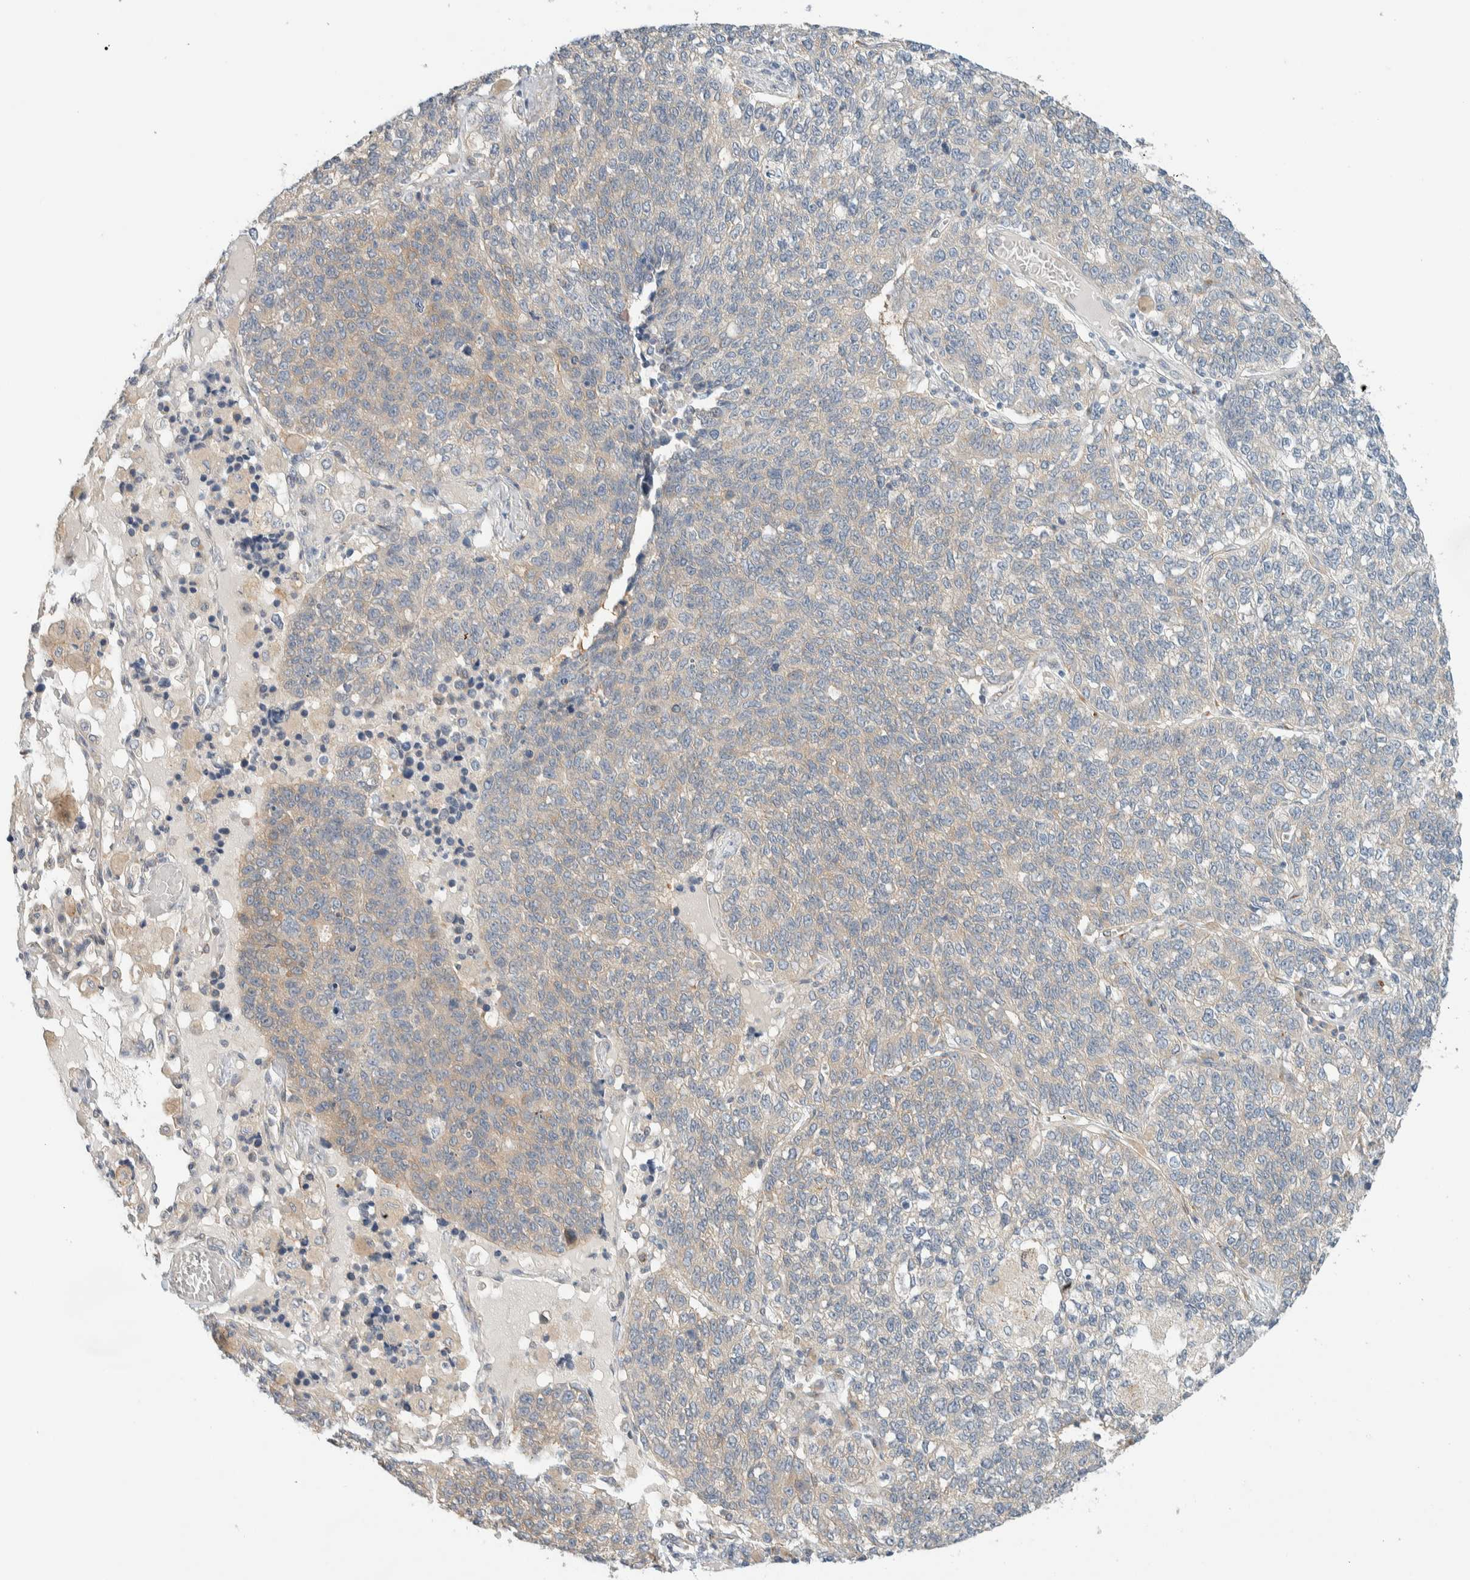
{"staining": {"intensity": "weak", "quantity": "<25%", "location": "cytoplasmic/membranous"}, "tissue": "lung cancer", "cell_type": "Tumor cells", "image_type": "cancer", "snomed": [{"axis": "morphology", "description": "Adenocarcinoma, NOS"}, {"axis": "topography", "description": "Lung"}], "caption": "A micrograph of human adenocarcinoma (lung) is negative for staining in tumor cells.", "gene": "TMEM184B", "patient": {"sex": "male", "age": 49}}